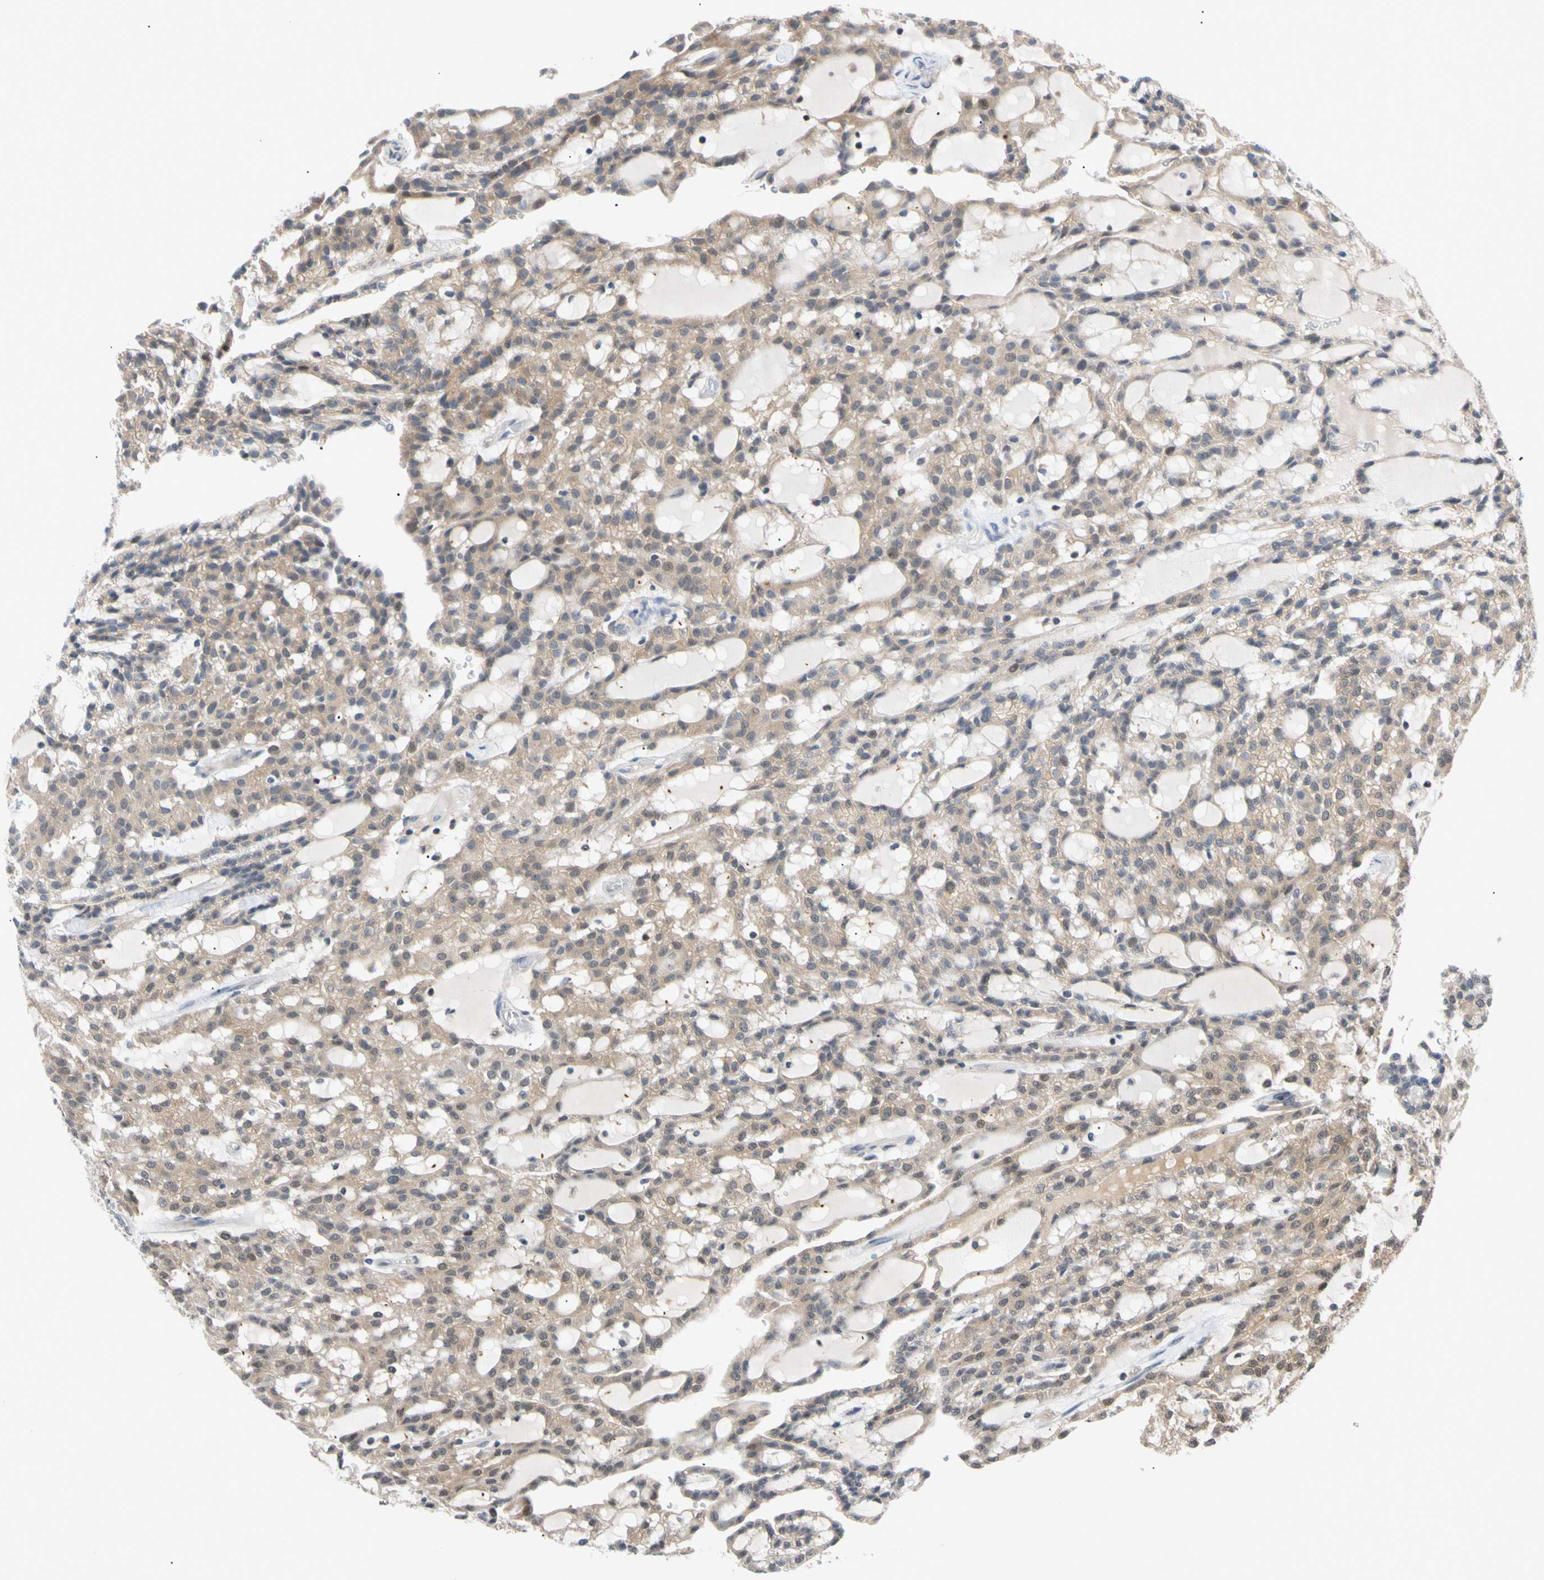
{"staining": {"intensity": "weak", "quantity": "25%-75%", "location": "cytoplasmic/membranous"}, "tissue": "renal cancer", "cell_type": "Tumor cells", "image_type": "cancer", "snomed": [{"axis": "morphology", "description": "Adenocarcinoma, NOS"}, {"axis": "topography", "description": "Kidney"}], "caption": "This micrograph shows immunohistochemistry staining of human renal cancer, with low weak cytoplasmic/membranous expression in about 25%-75% of tumor cells.", "gene": "SEC23B", "patient": {"sex": "male", "age": 63}}